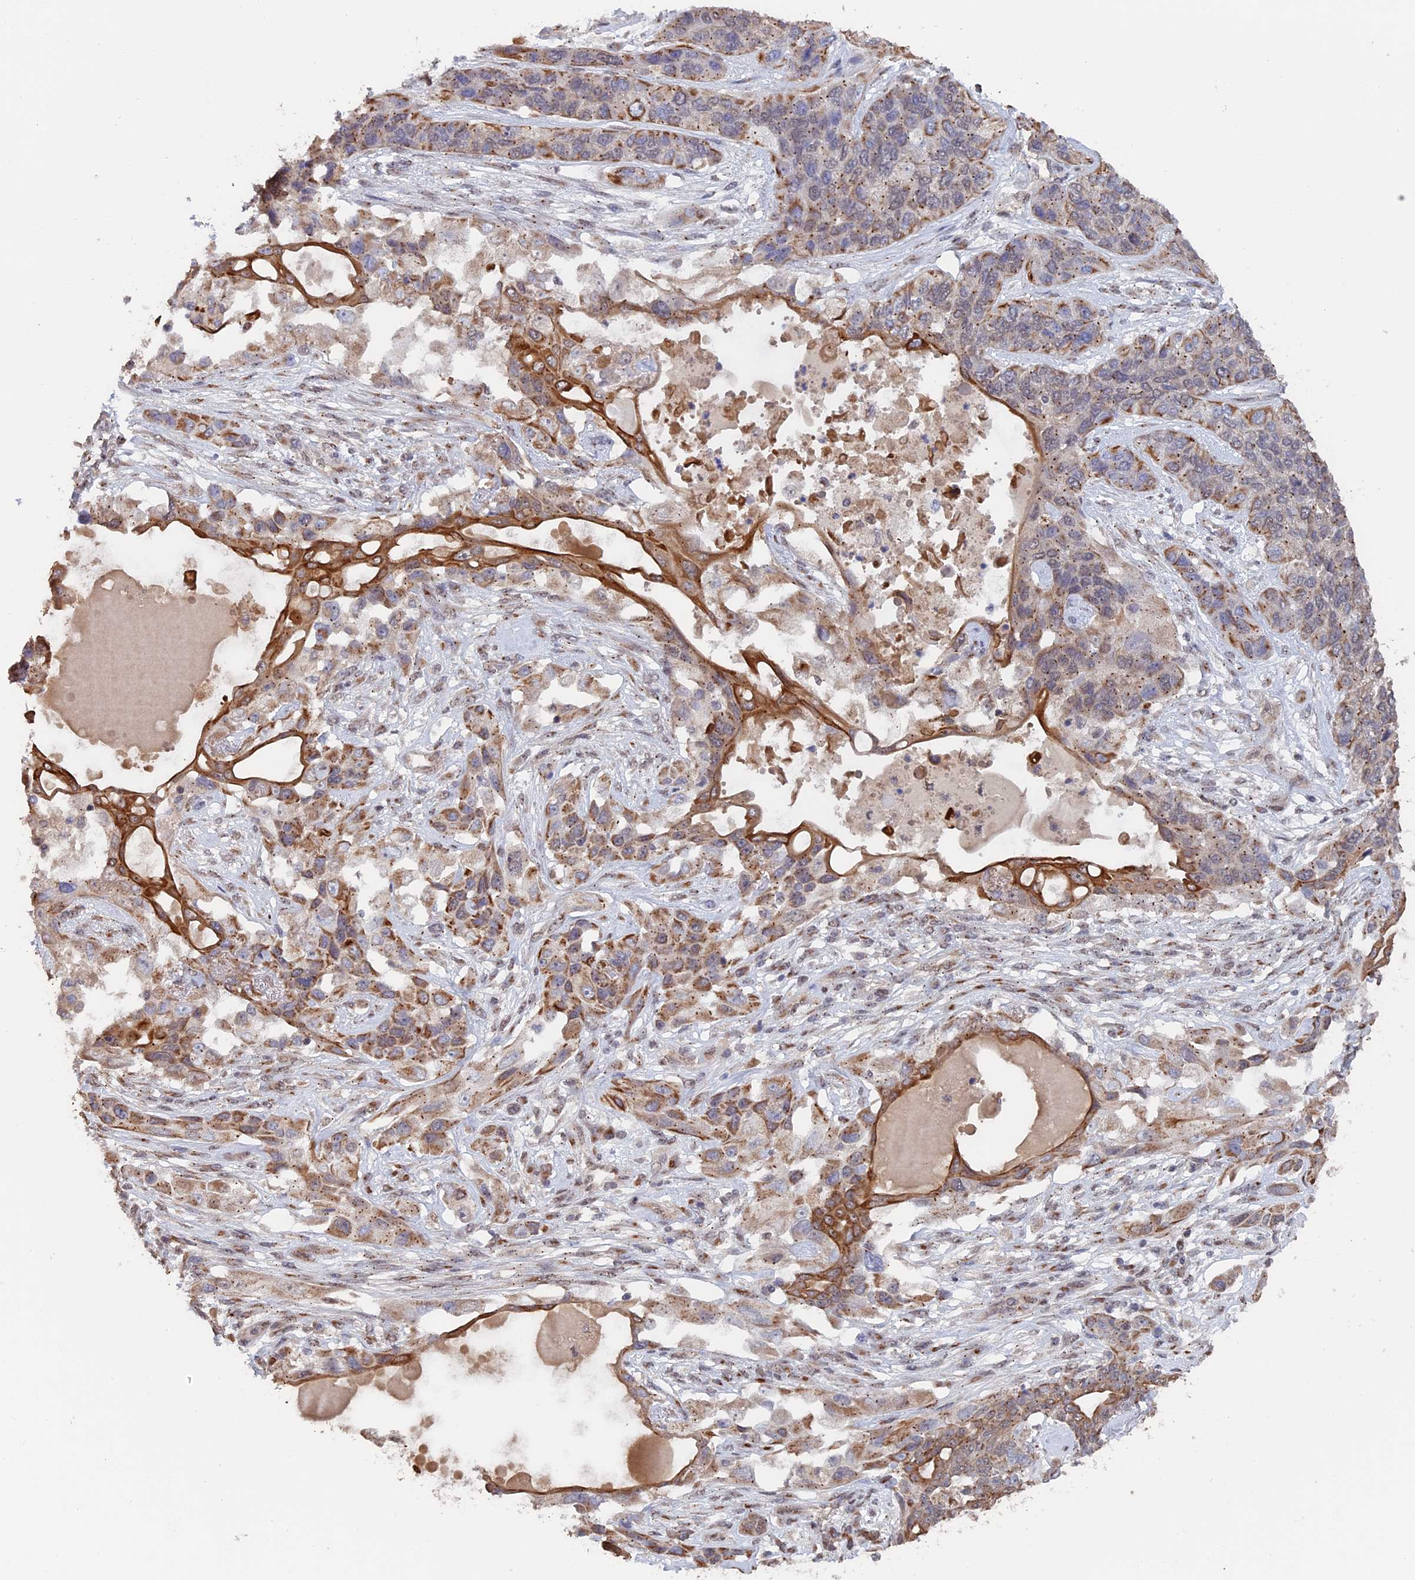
{"staining": {"intensity": "moderate", "quantity": ">75%", "location": "cytoplasmic/membranous"}, "tissue": "lung cancer", "cell_type": "Tumor cells", "image_type": "cancer", "snomed": [{"axis": "morphology", "description": "Squamous cell carcinoma, NOS"}, {"axis": "topography", "description": "Lung"}], "caption": "Immunohistochemistry photomicrograph of neoplastic tissue: human lung cancer stained using immunohistochemistry (IHC) displays medium levels of moderate protein expression localized specifically in the cytoplasmic/membranous of tumor cells, appearing as a cytoplasmic/membranous brown color.", "gene": "PIGQ", "patient": {"sex": "female", "age": 70}}